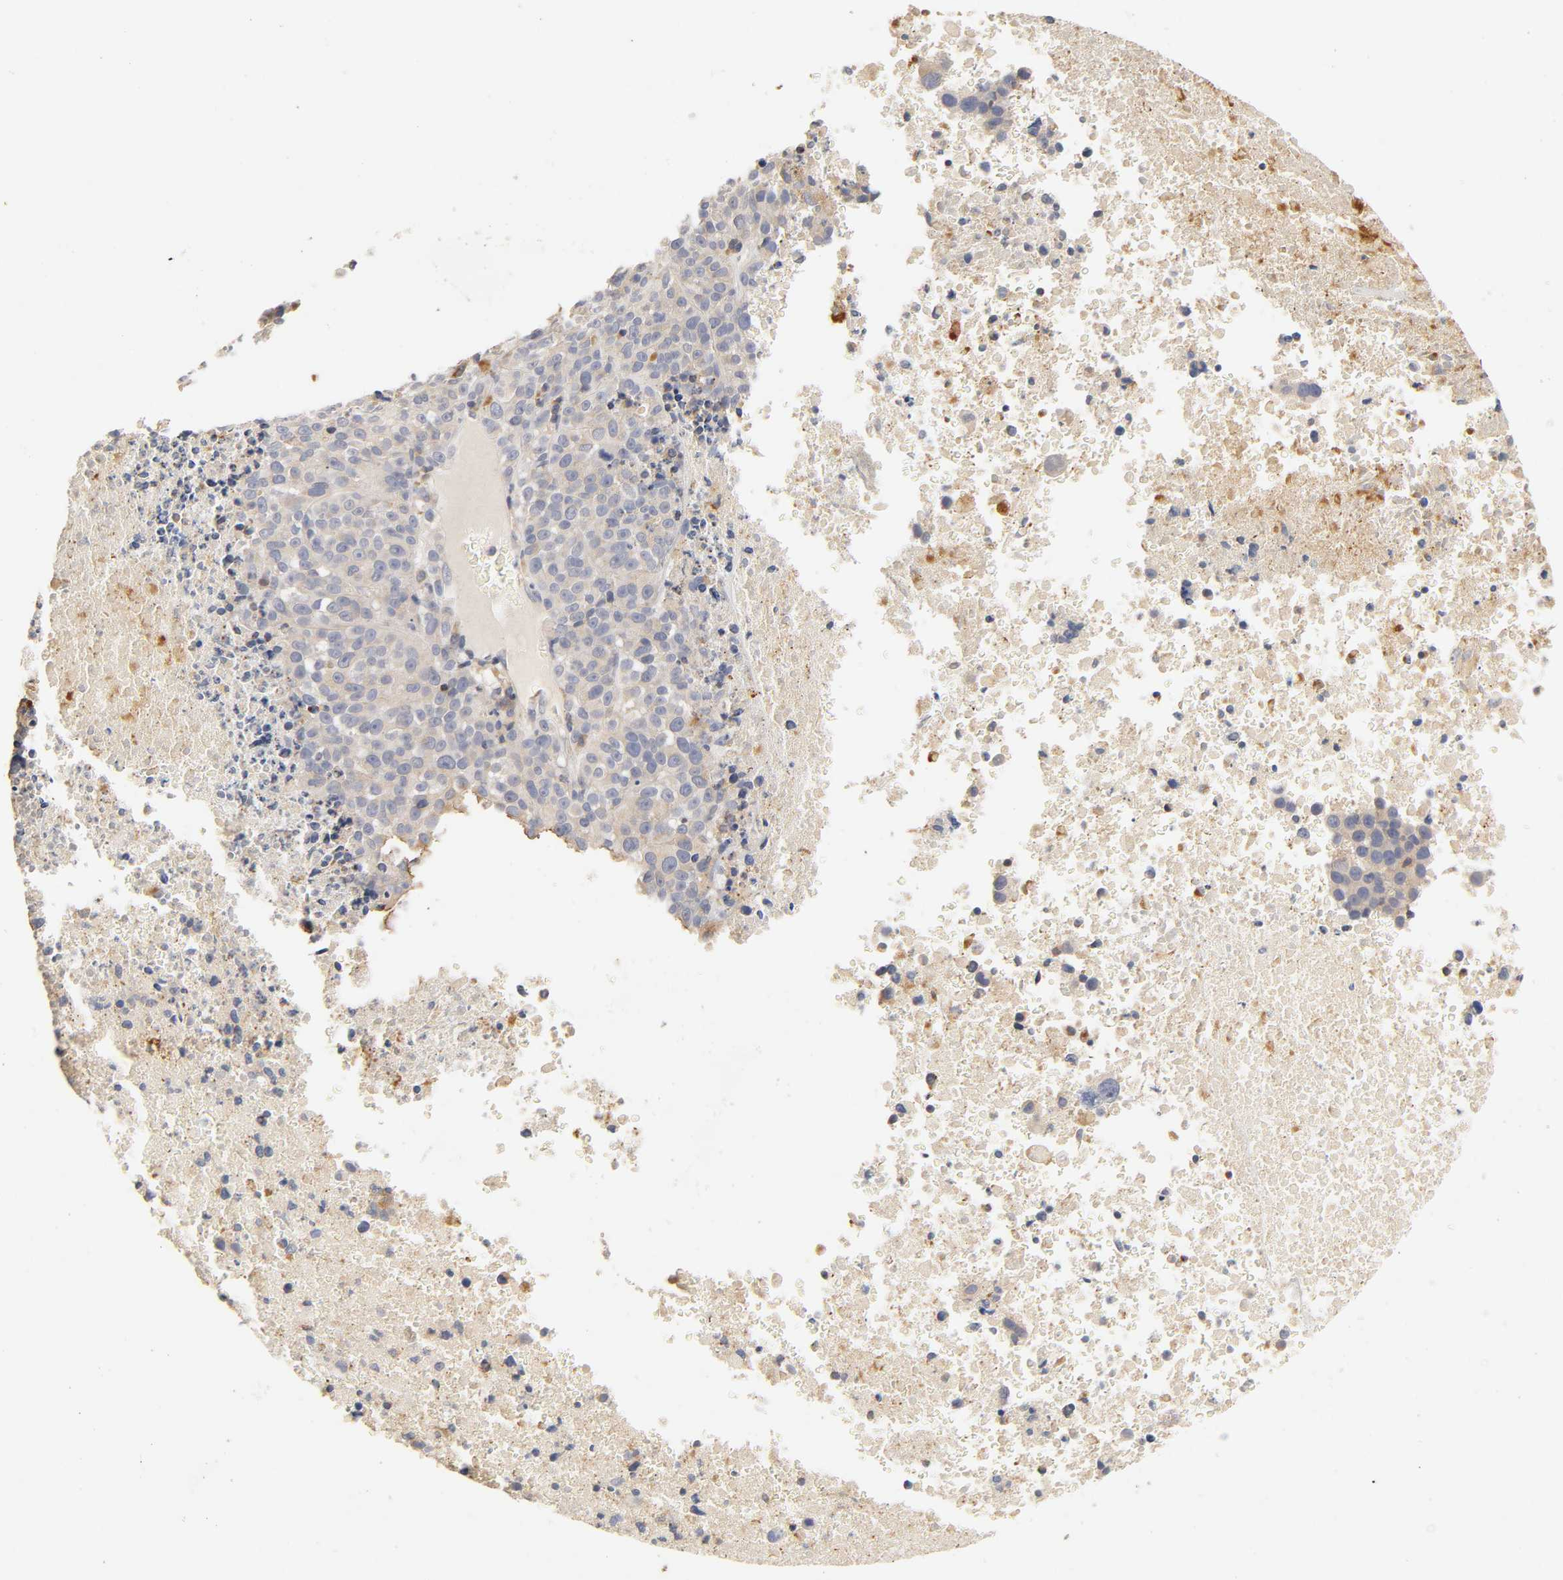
{"staining": {"intensity": "weak", "quantity": "25%-75%", "location": "cytoplasmic/membranous"}, "tissue": "melanoma", "cell_type": "Tumor cells", "image_type": "cancer", "snomed": [{"axis": "morphology", "description": "Malignant melanoma, Metastatic site"}, {"axis": "topography", "description": "Cerebral cortex"}], "caption": "A histopathology image of human melanoma stained for a protein exhibits weak cytoplasmic/membranous brown staining in tumor cells.", "gene": "RHOA", "patient": {"sex": "female", "age": 52}}